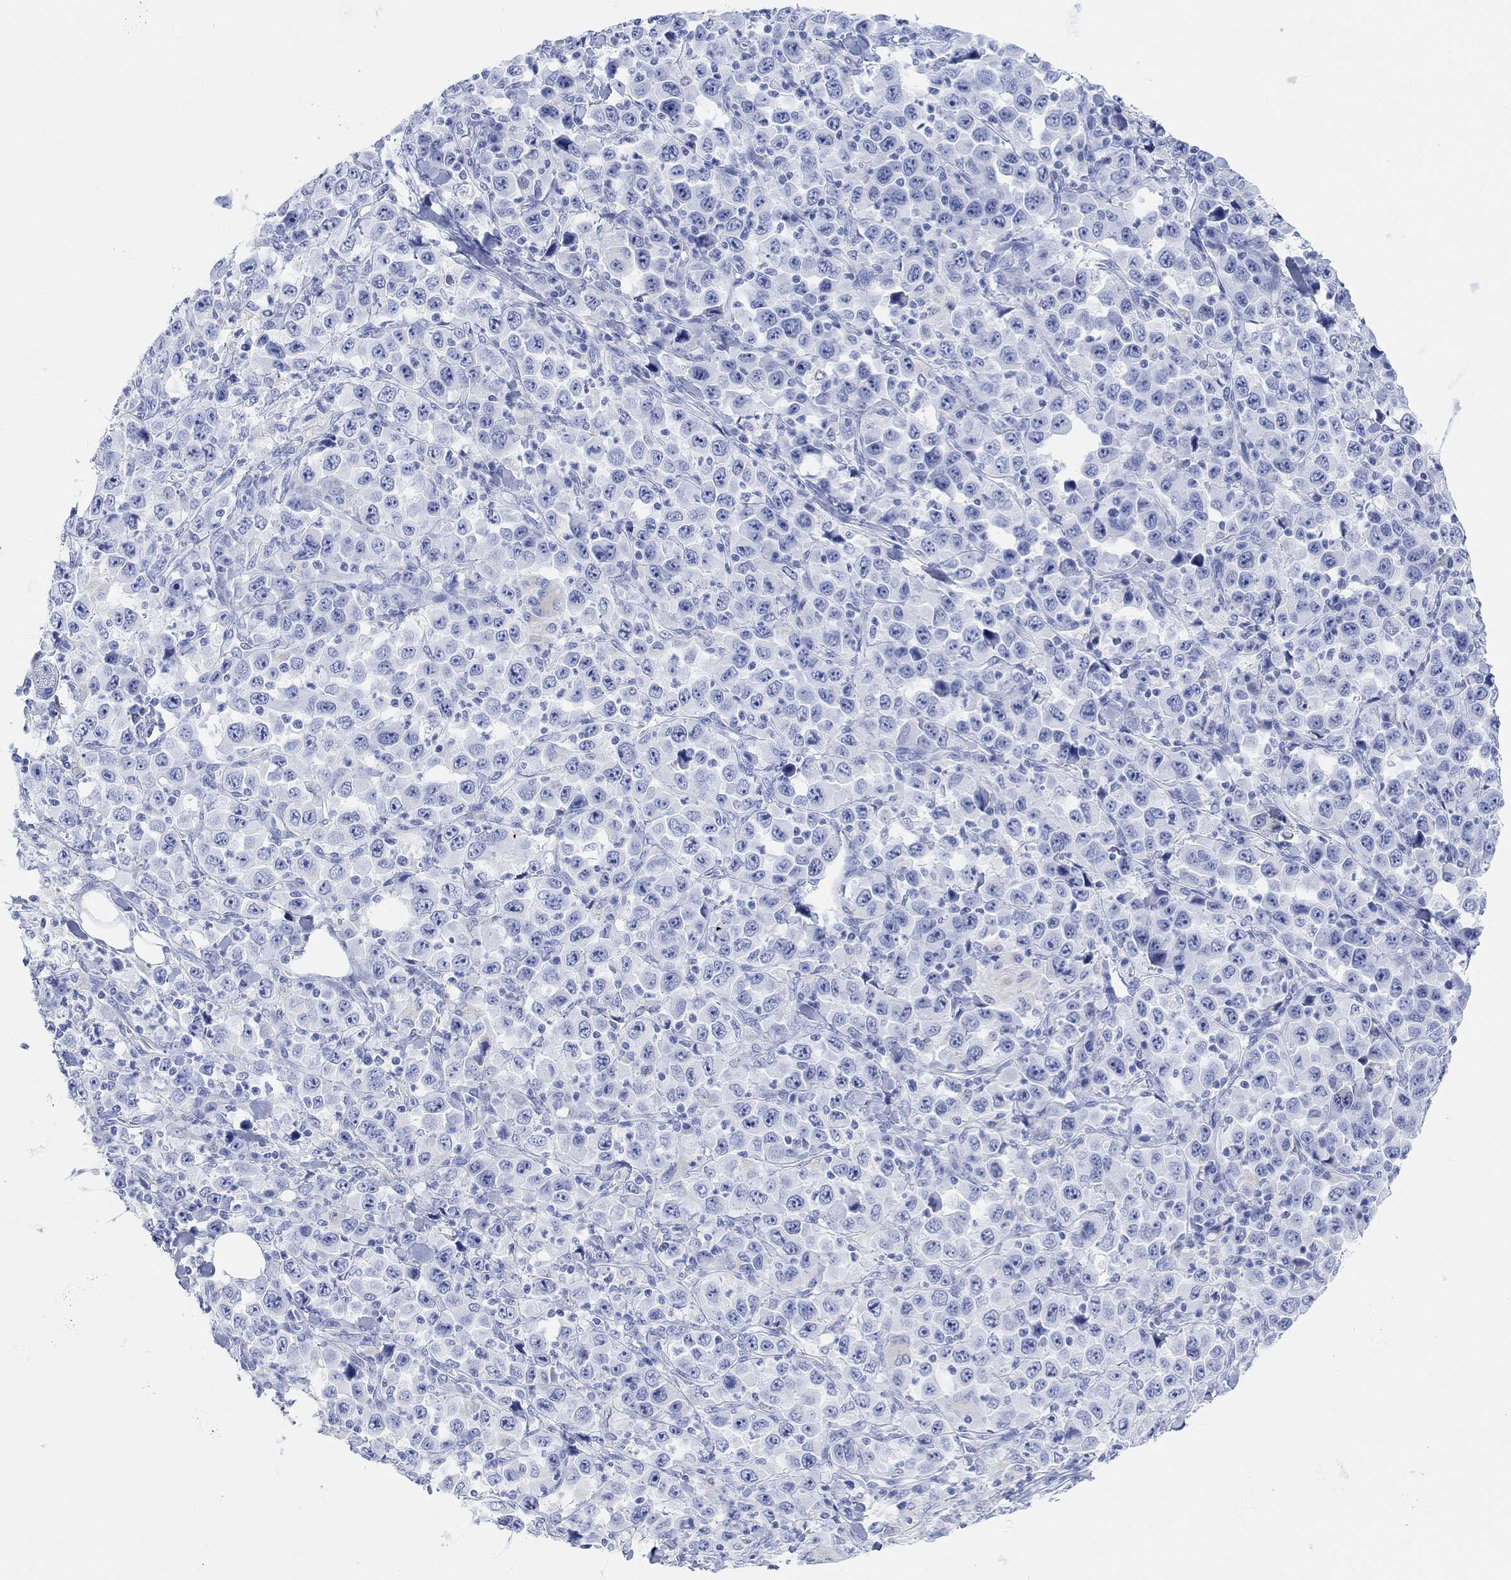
{"staining": {"intensity": "negative", "quantity": "none", "location": "none"}, "tissue": "stomach cancer", "cell_type": "Tumor cells", "image_type": "cancer", "snomed": [{"axis": "morphology", "description": "Normal tissue, NOS"}, {"axis": "morphology", "description": "Adenocarcinoma, NOS"}, {"axis": "topography", "description": "Stomach, upper"}, {"axis": "topography", "description": "Stomach"}], "caption": "Immunohistochemistry (IHC) of human stomach cancer (adenocarcinoma) exhibits no positivity in tumor cells.", "gene": "ANKRD33", "patient": {"sex": "male", "age": 59}}